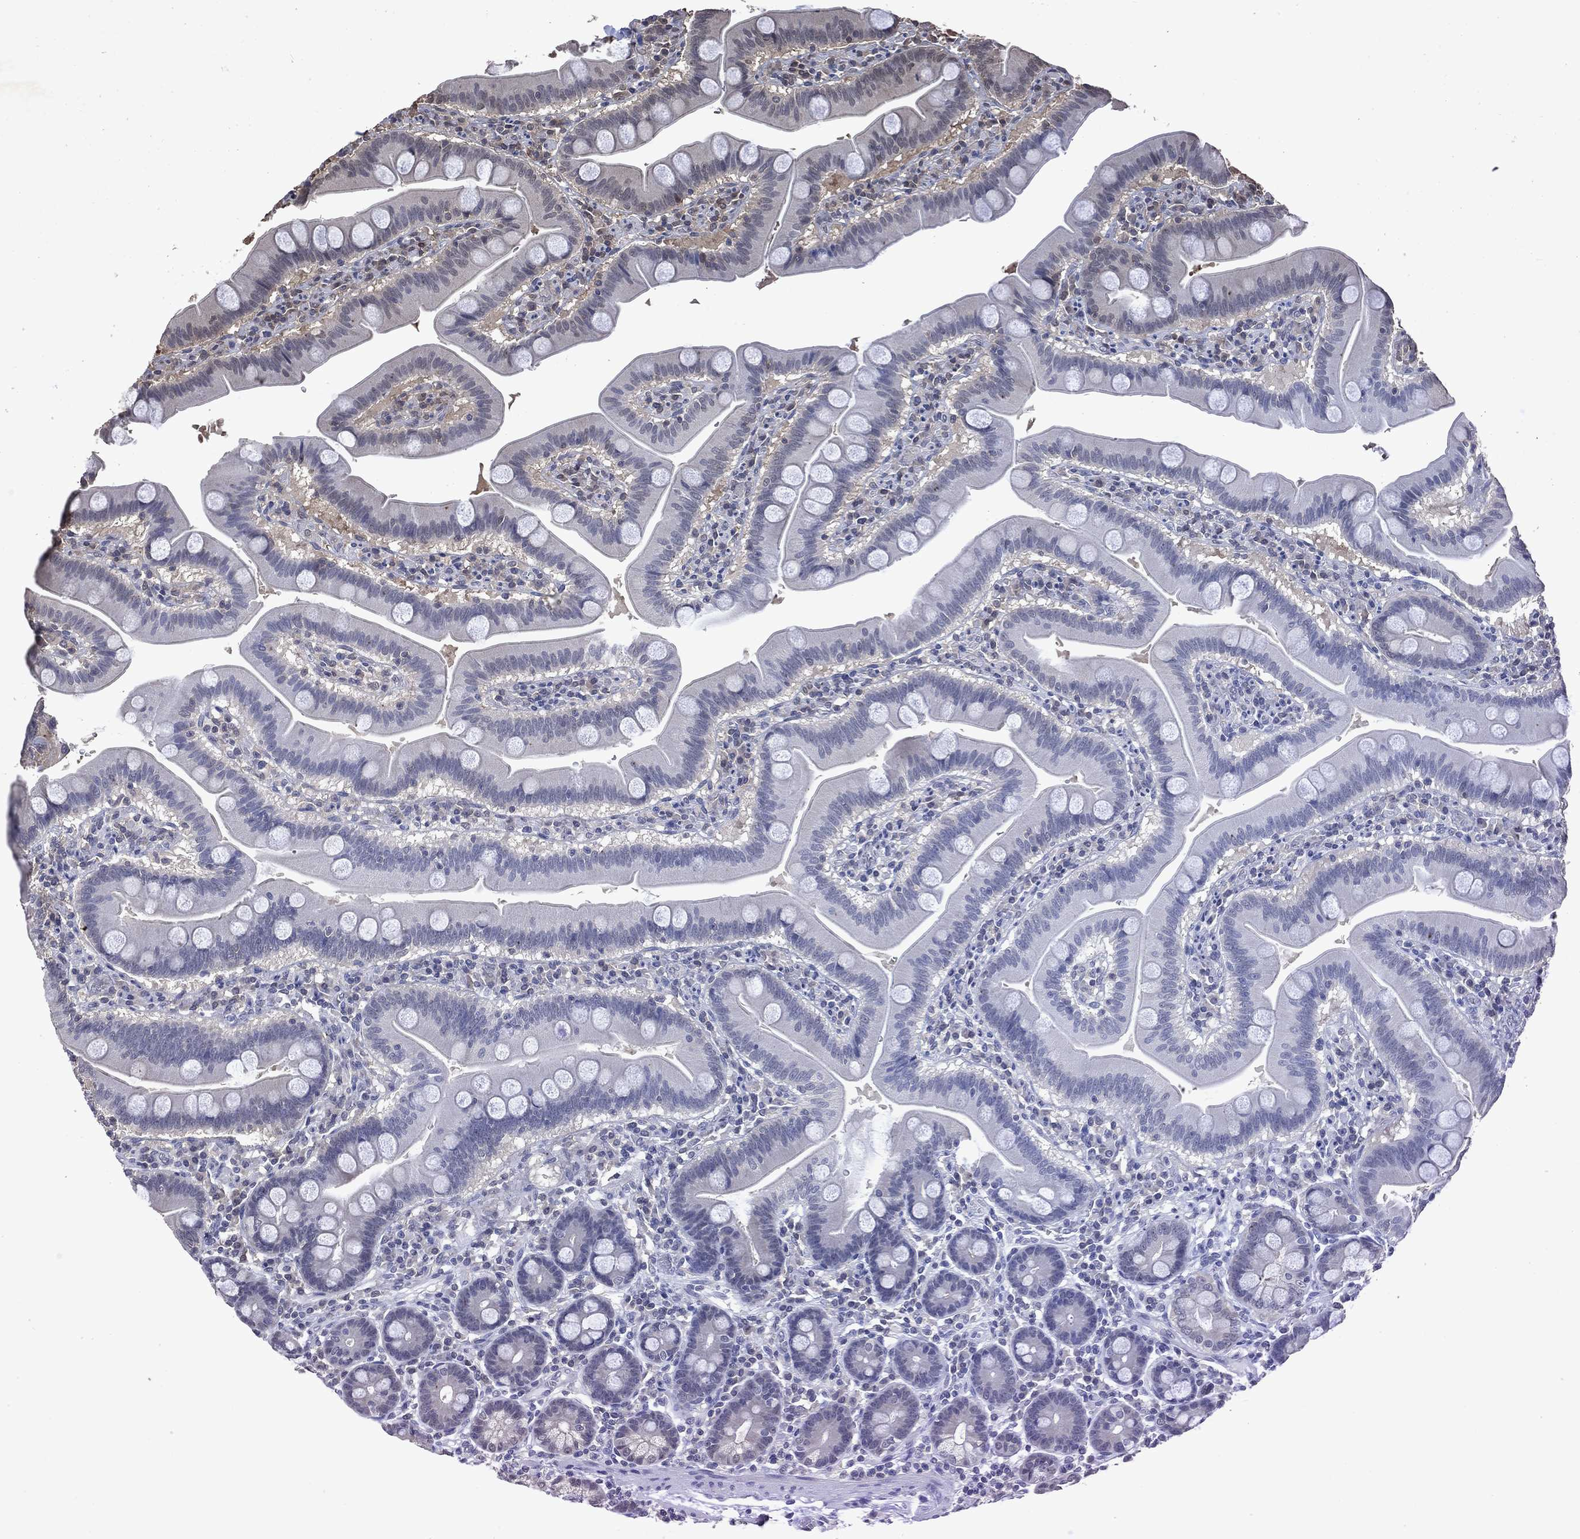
{"staining": {"intensity": "weak", "quantity": "25%-75%", "location": "cytoplasmic/membranous"}, "tissue": "duodenum", "cell_type": "Glandular cells", "image_type": "normal", "snomed": [{"axis": "morphology", "description": "Normal tissue, NOS"}, {"axis": "topography", "description": "Duodenum"}], "caption": "This image reveals IHC staining of benign duodenum, with low weak cytoplasmic/membranous expression in approximately 25%-75% of glandular cells.", "gene": "MTAP", "patient": {"sex": "male", "age": 59}}